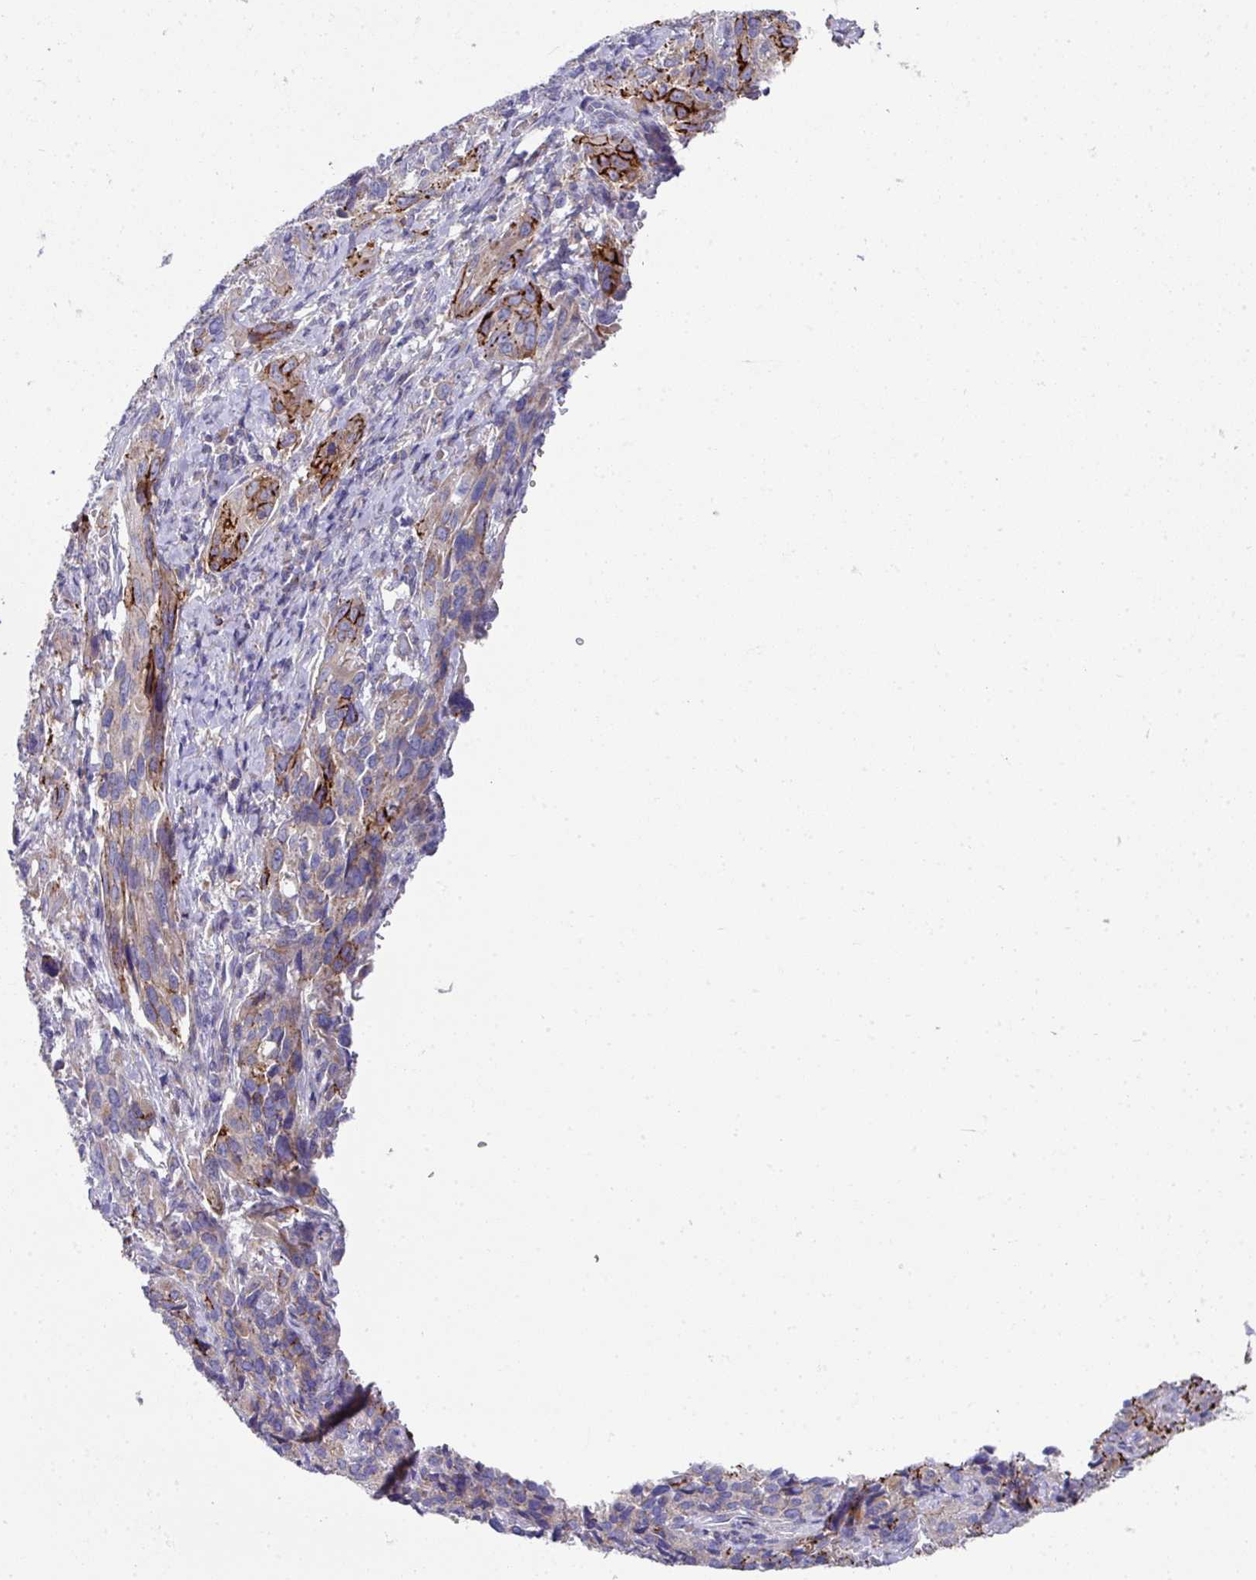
{"staining": {"intensity": "strong", "quantity": "25%-75%", "location": "cytoplasmic/membranous"}, "tissue": "cervical cancer", "cell_type": "Tumor cells", "image_type": "cancer", "snomed": [{"axis": "morphology", "description": "Squamous cell carcinoma, NOS"}, {"axis": "topography", "description": "Cervix"}], "caption": "This image exhibits IHC staining of human cervical cancer (squamous cell carcinoma), with high strong cytoplasmic/membranous expression in about 25%-75% of tumor cells.", "gene": "CLDN1", "patient": {"sex": "female", "age": 51}}